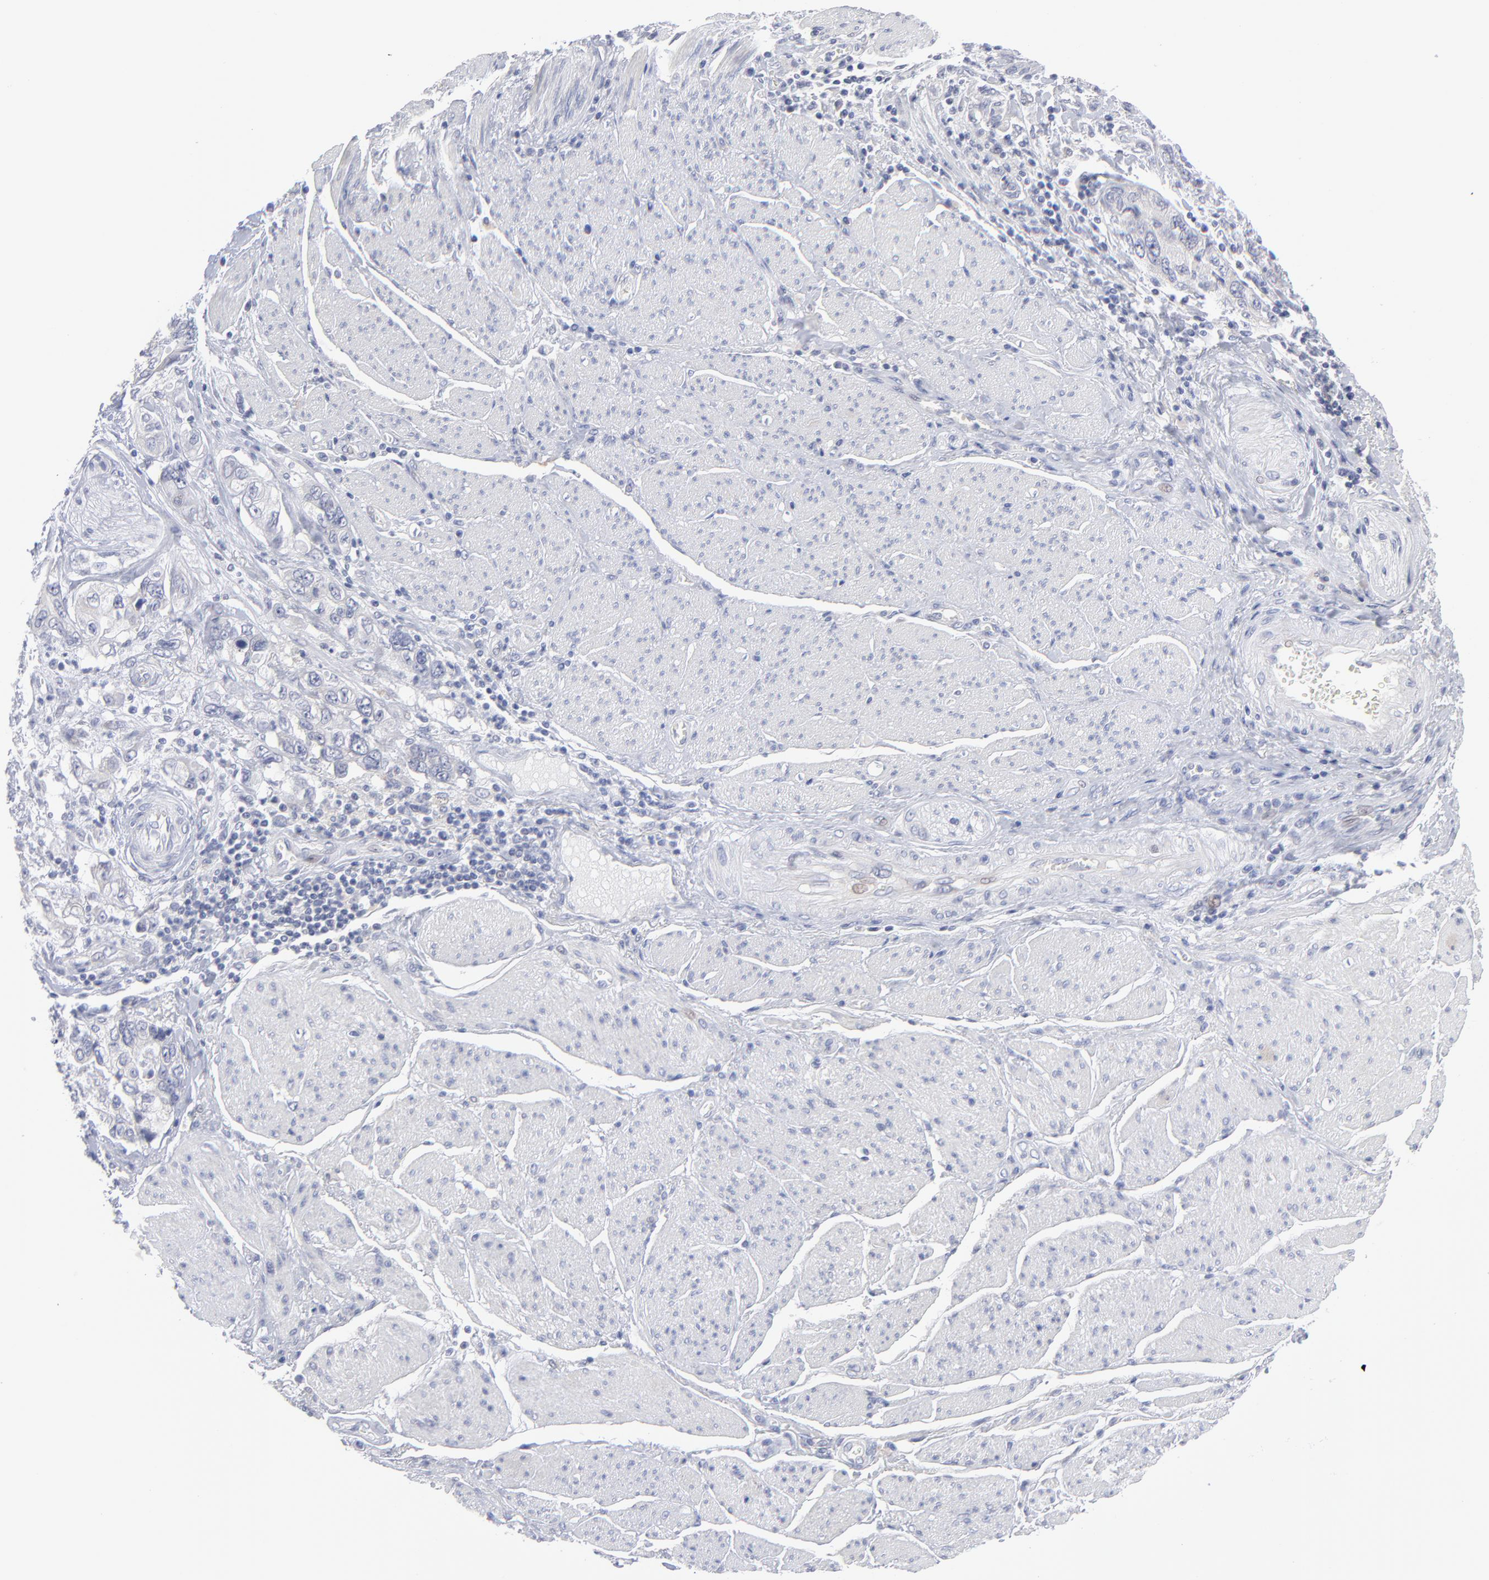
{"staining": {"intensity": "negative", "quantity": "none", "location": "none"}, "tissue": "stomach cancer", "cell_type": "Tumor cells", "image_type": "cancer", "snomed": [{"axis": "morphology", "description": "Adenocarcinoma, NOS"}, {"axis": "topography", "description": "Pancreas"}, {"axis": "topography", "description": "Stomach, upper"}], "caption": "Tumor cells are negative for protein expression in human adenocarcinoma (stomach). Nuclei are stained in blue.", "gene": "RPS24", "patient": {"sex": "male", "age": 77}}